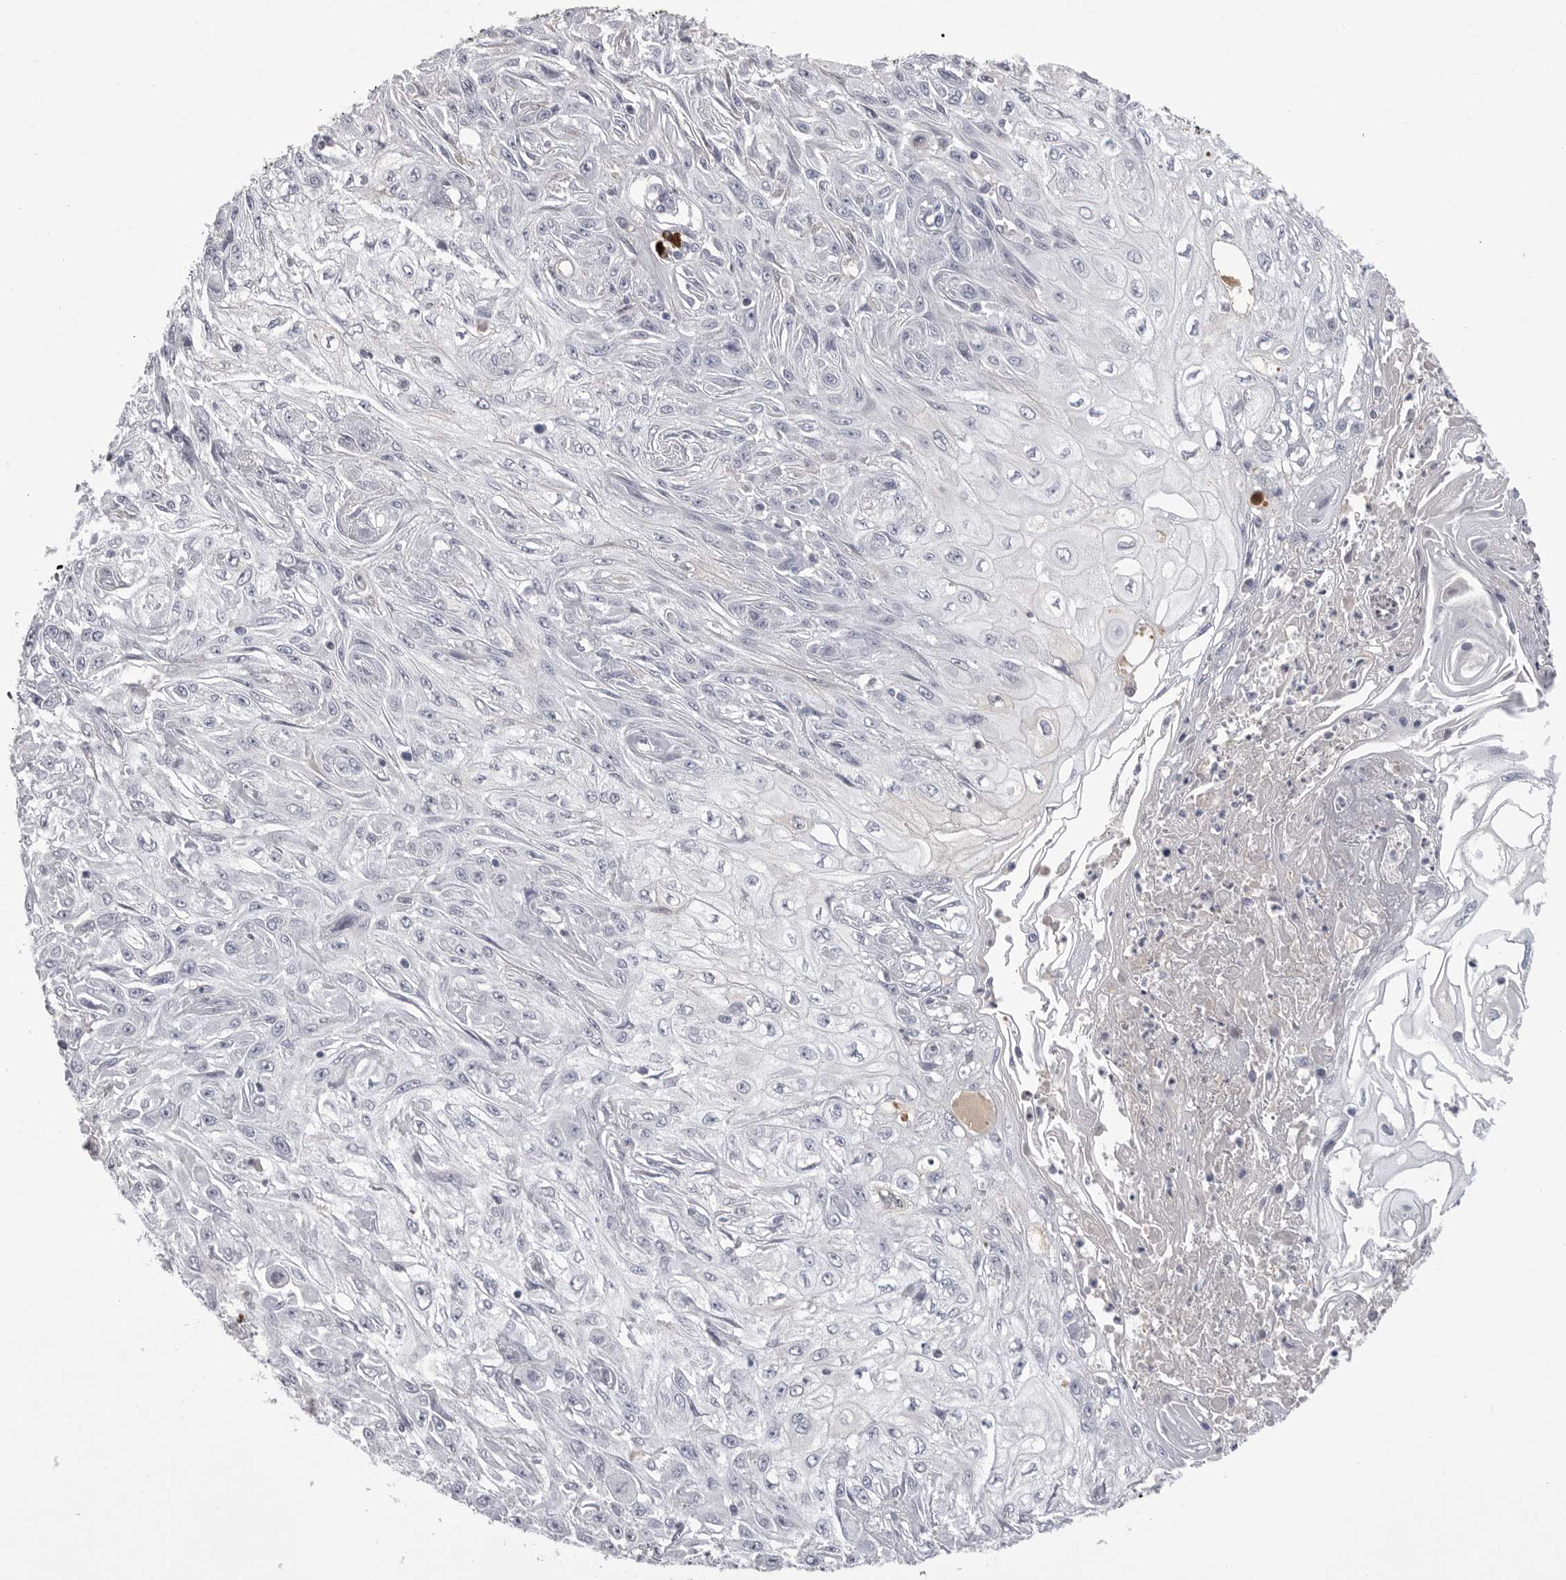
{"staining": {"intensity": "negative", "quantity": "none", "location": "none"}, "tissue": "skin cancer", "cell_type": "Tumor cells", "image_type": "cancer", "snomed": [{"axis": "morphology", "description": "Squamous cell carcinoma, NOS"}, {"axis": "morphology", "description": "Squamous cell carcinoma, metastatic, NOS"}, {"axis": "topography", "description": "Skin"}, {"axis": "topography", "description": "Lymph node"}], "caption": "A photomicrograph of human squamous cell carcinoma (skin) is negative for staining in tumor cells.", "gene": "FKBP2", "patient": {"sex": "male", "age": 75}}